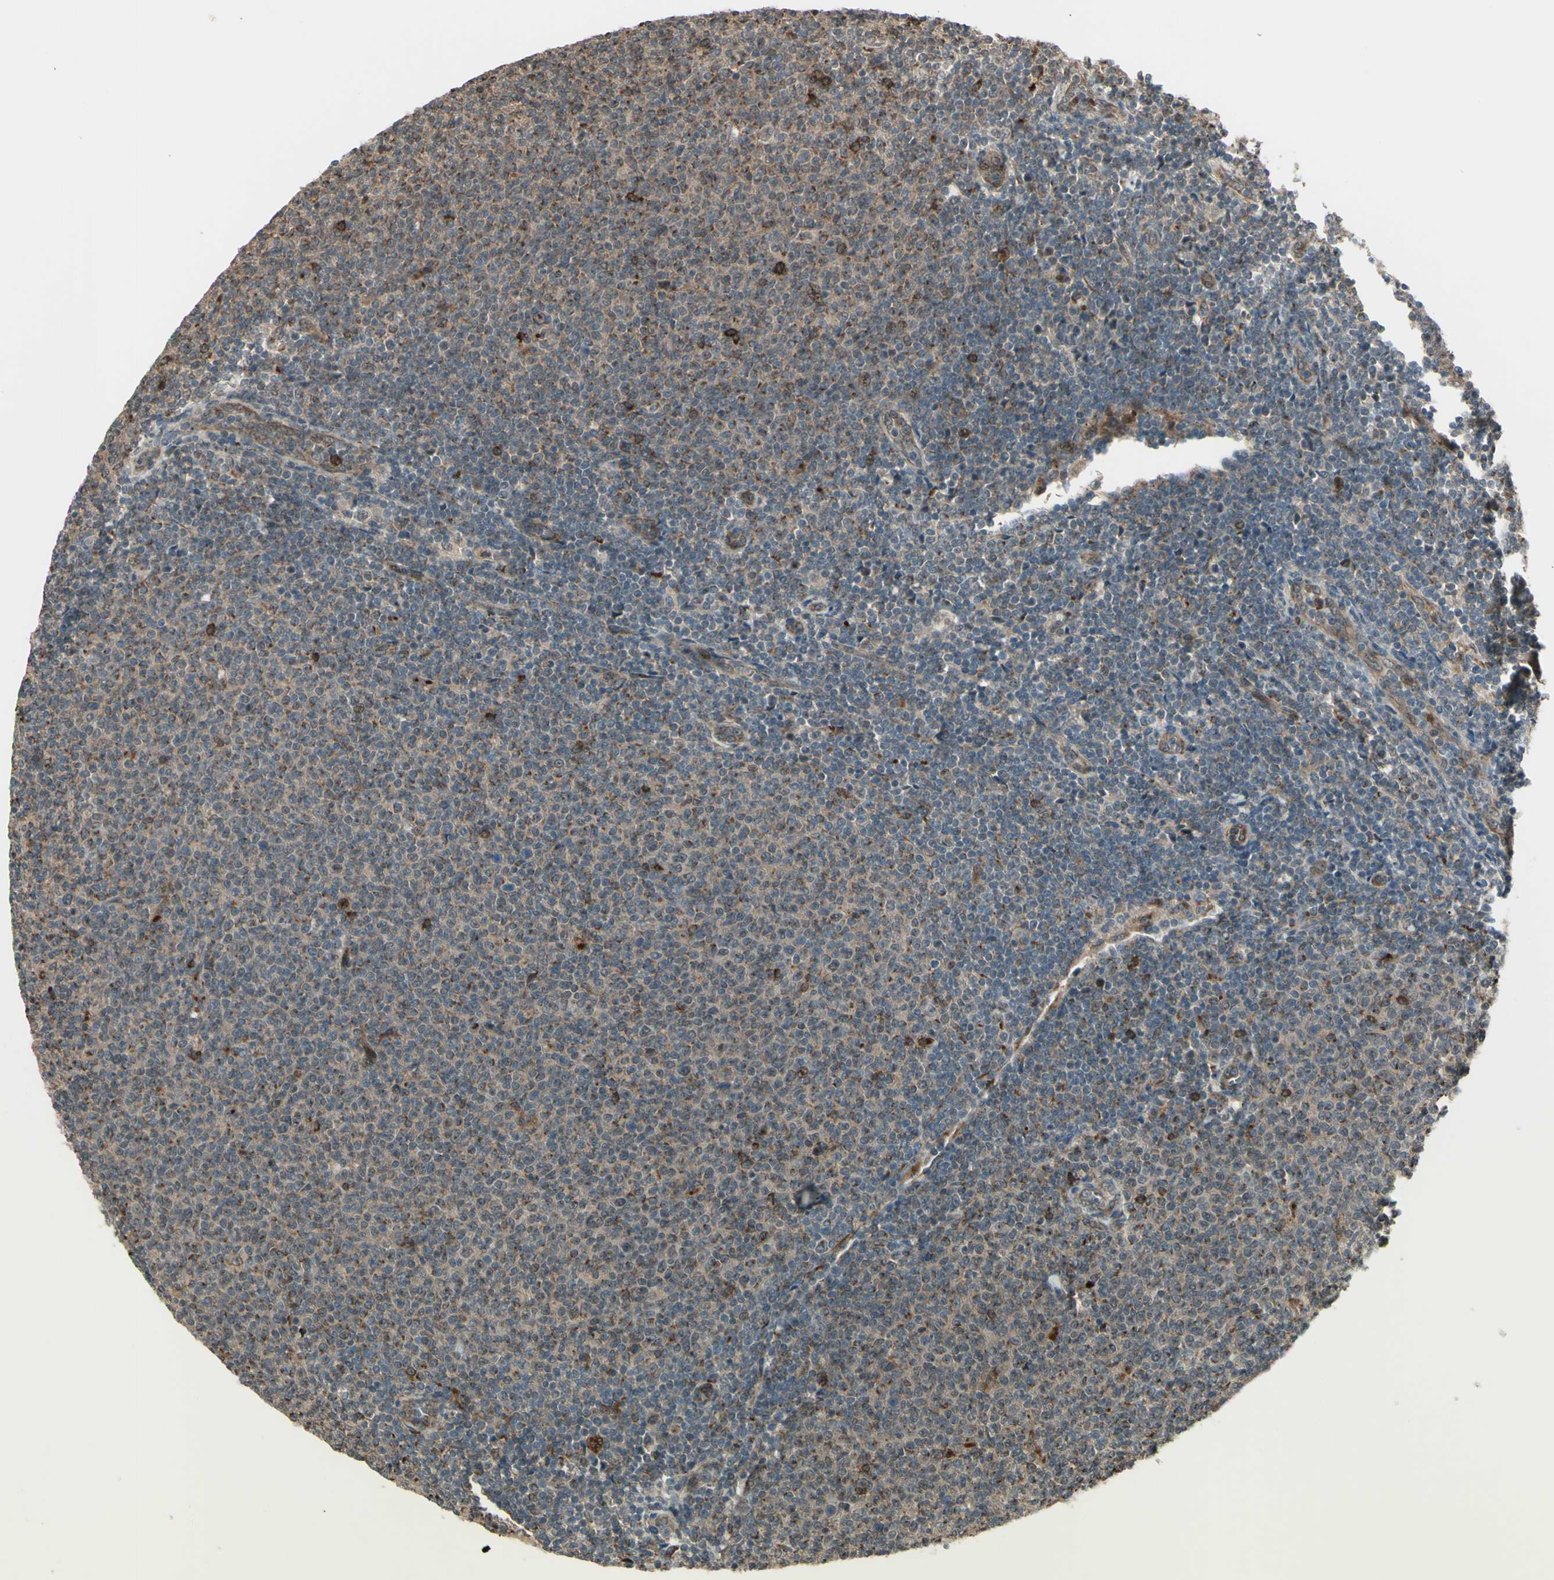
{"staining": {"intensity": "moderate", "quantity": ">75%", "location": "cytoplasmic/membranous"}, "tissue": "lymphoma", "cell_type": "Tumor cells", "image_type": "cancer", "snomed": [{"axis": "morphology", "description": "Malignant lymphoma, non-Hodgkin's type, Low grade"}, {"axis": "topography", "description": "Lymph node"}], "caption": "Moderate cytoplasmic/membranous protein staining is present in approximately >75% of tumor cells in lymphoma.", "gene": "MLF2", "patient": {"sex": "male", "age": 66}}